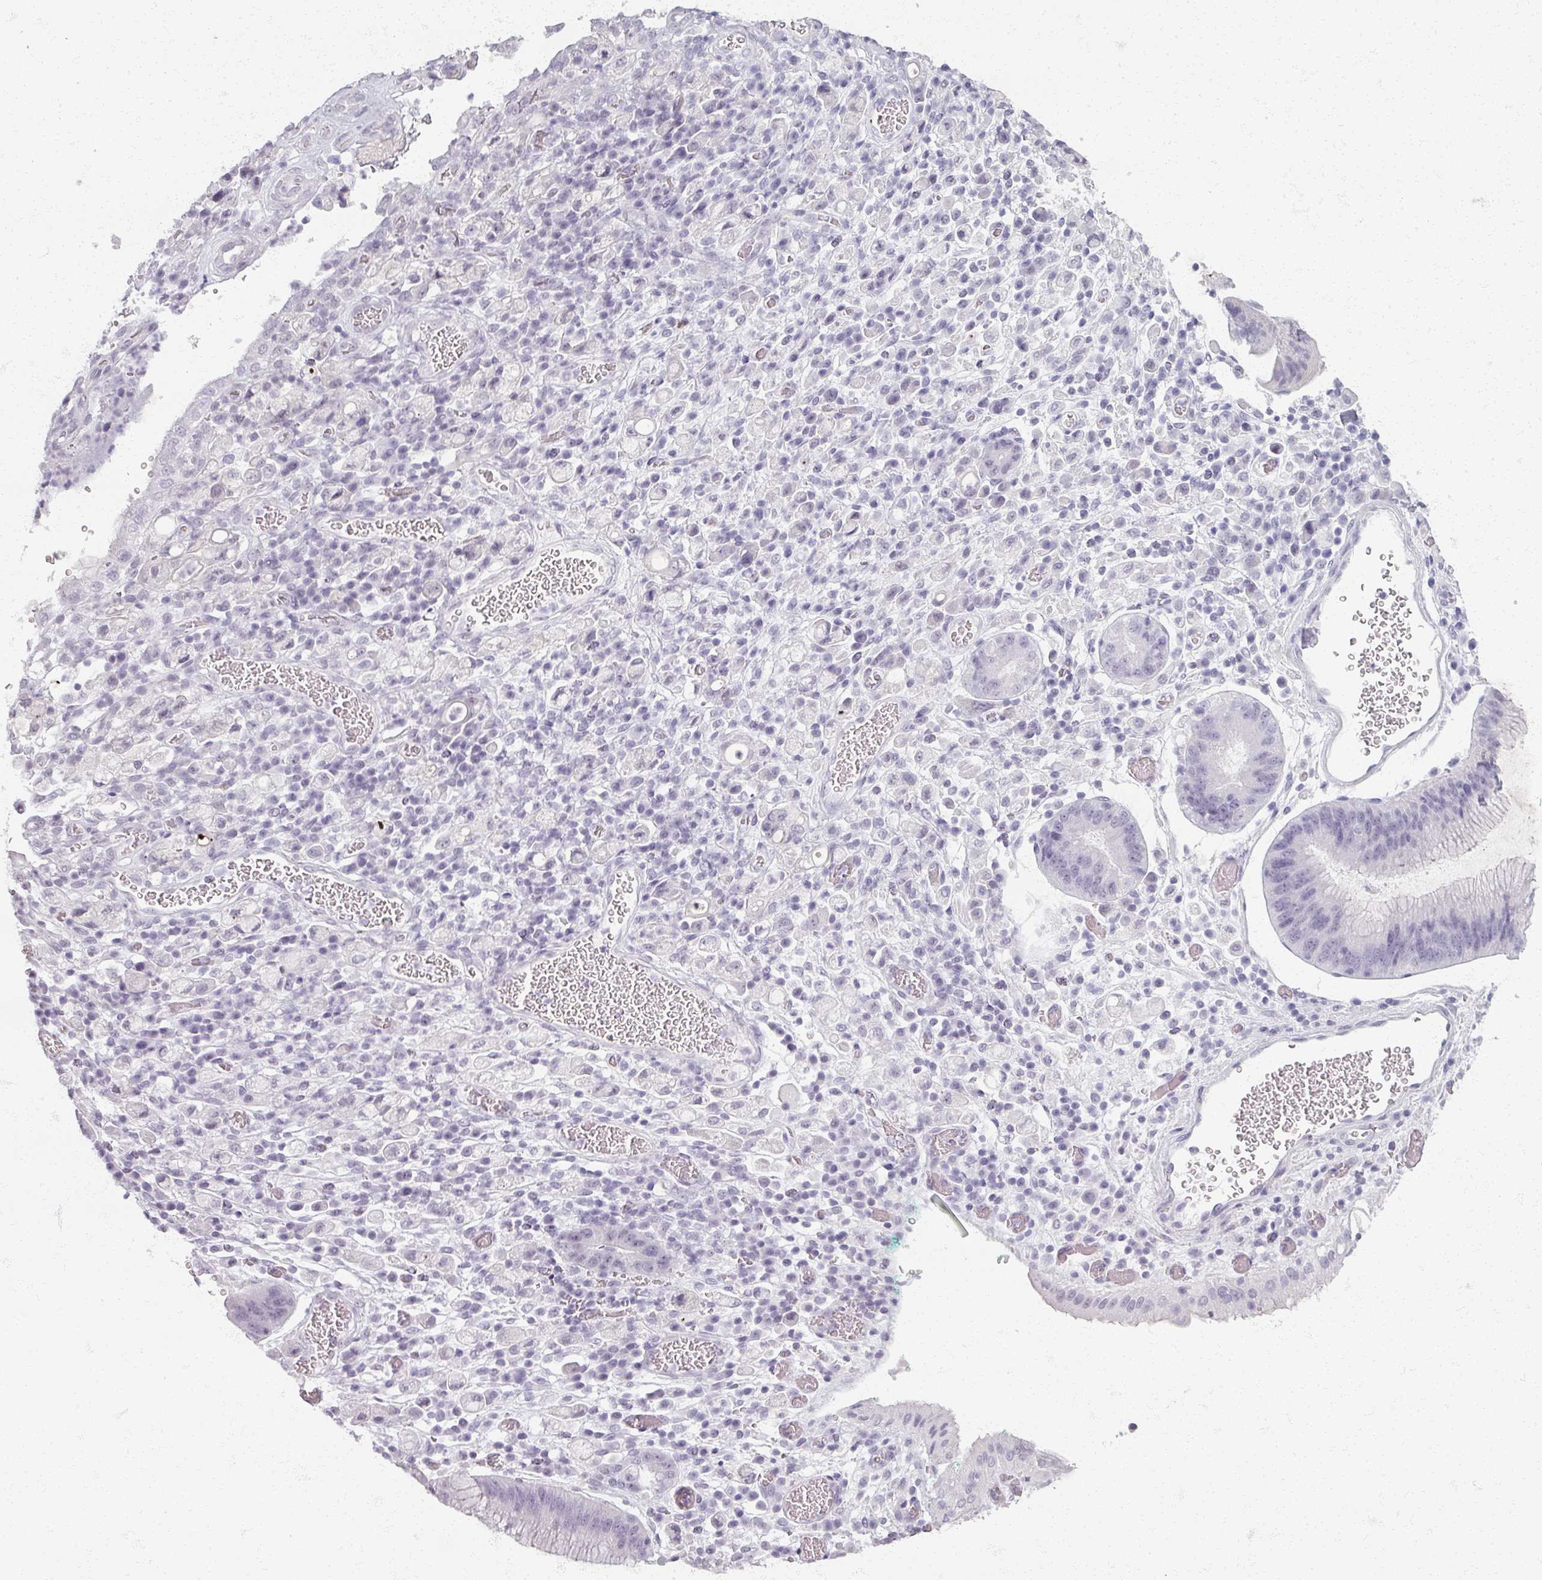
{"staining": {"intensity": "negative", "quantity": "none", "location": "none"}, "tissue": "stomach cancer", "cell_type": "Tumor cells", "image_type": "cancer", "snomed": [{"axis": "morphology", "description": "Adenocarcinoma, NOS"}, {"axis": "topography", "description": "Stomach"}], "caption": "Stomach cancer was stained to show a protein in brown. There is no significant staining in tumor cells. (DAB (3,3'-diaminobenzidine) IHC visualized using brightfield microscopy, high magnification).", "gene": "RFPL2", "patient": {"sex": "male", "age": 77}}